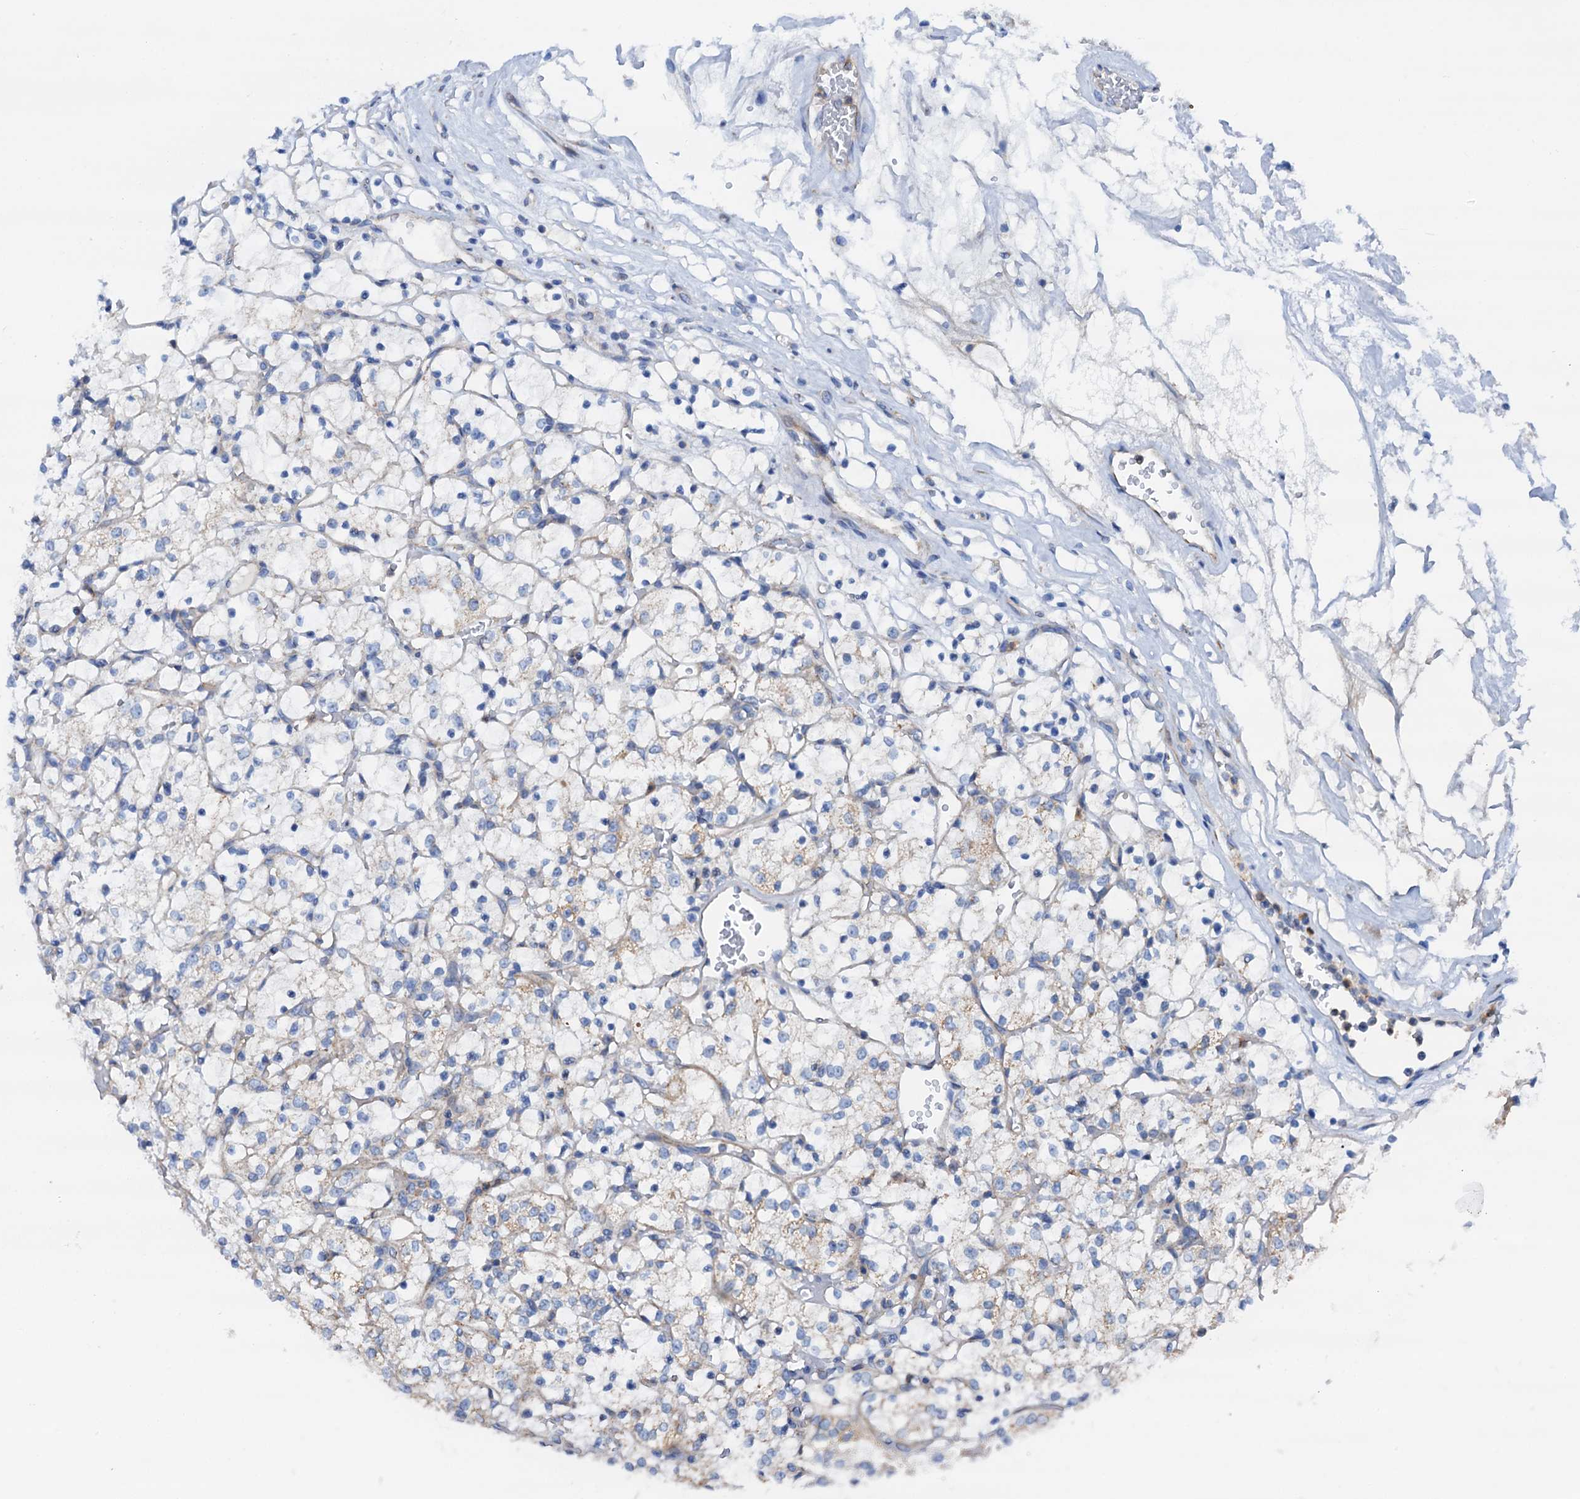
{"staining": {"intensity": "negative", "quantity": "none", "location": "none"}, "tissue": "renal cancer", "cell_type": "Tumor cells", "image_type": "cancer", "snomed": [{"axis": "morphology", "description": "Adenocarcinoma, NOS"}, {"axis": "topography", "description": "Kidney"}], "caption": "Renal adenocarcinoma stained for a protein using IHC demonstrates no positivity tumor cells.", "gene": "RASSF9", "patient": {"sex": "female", "age": 69}}